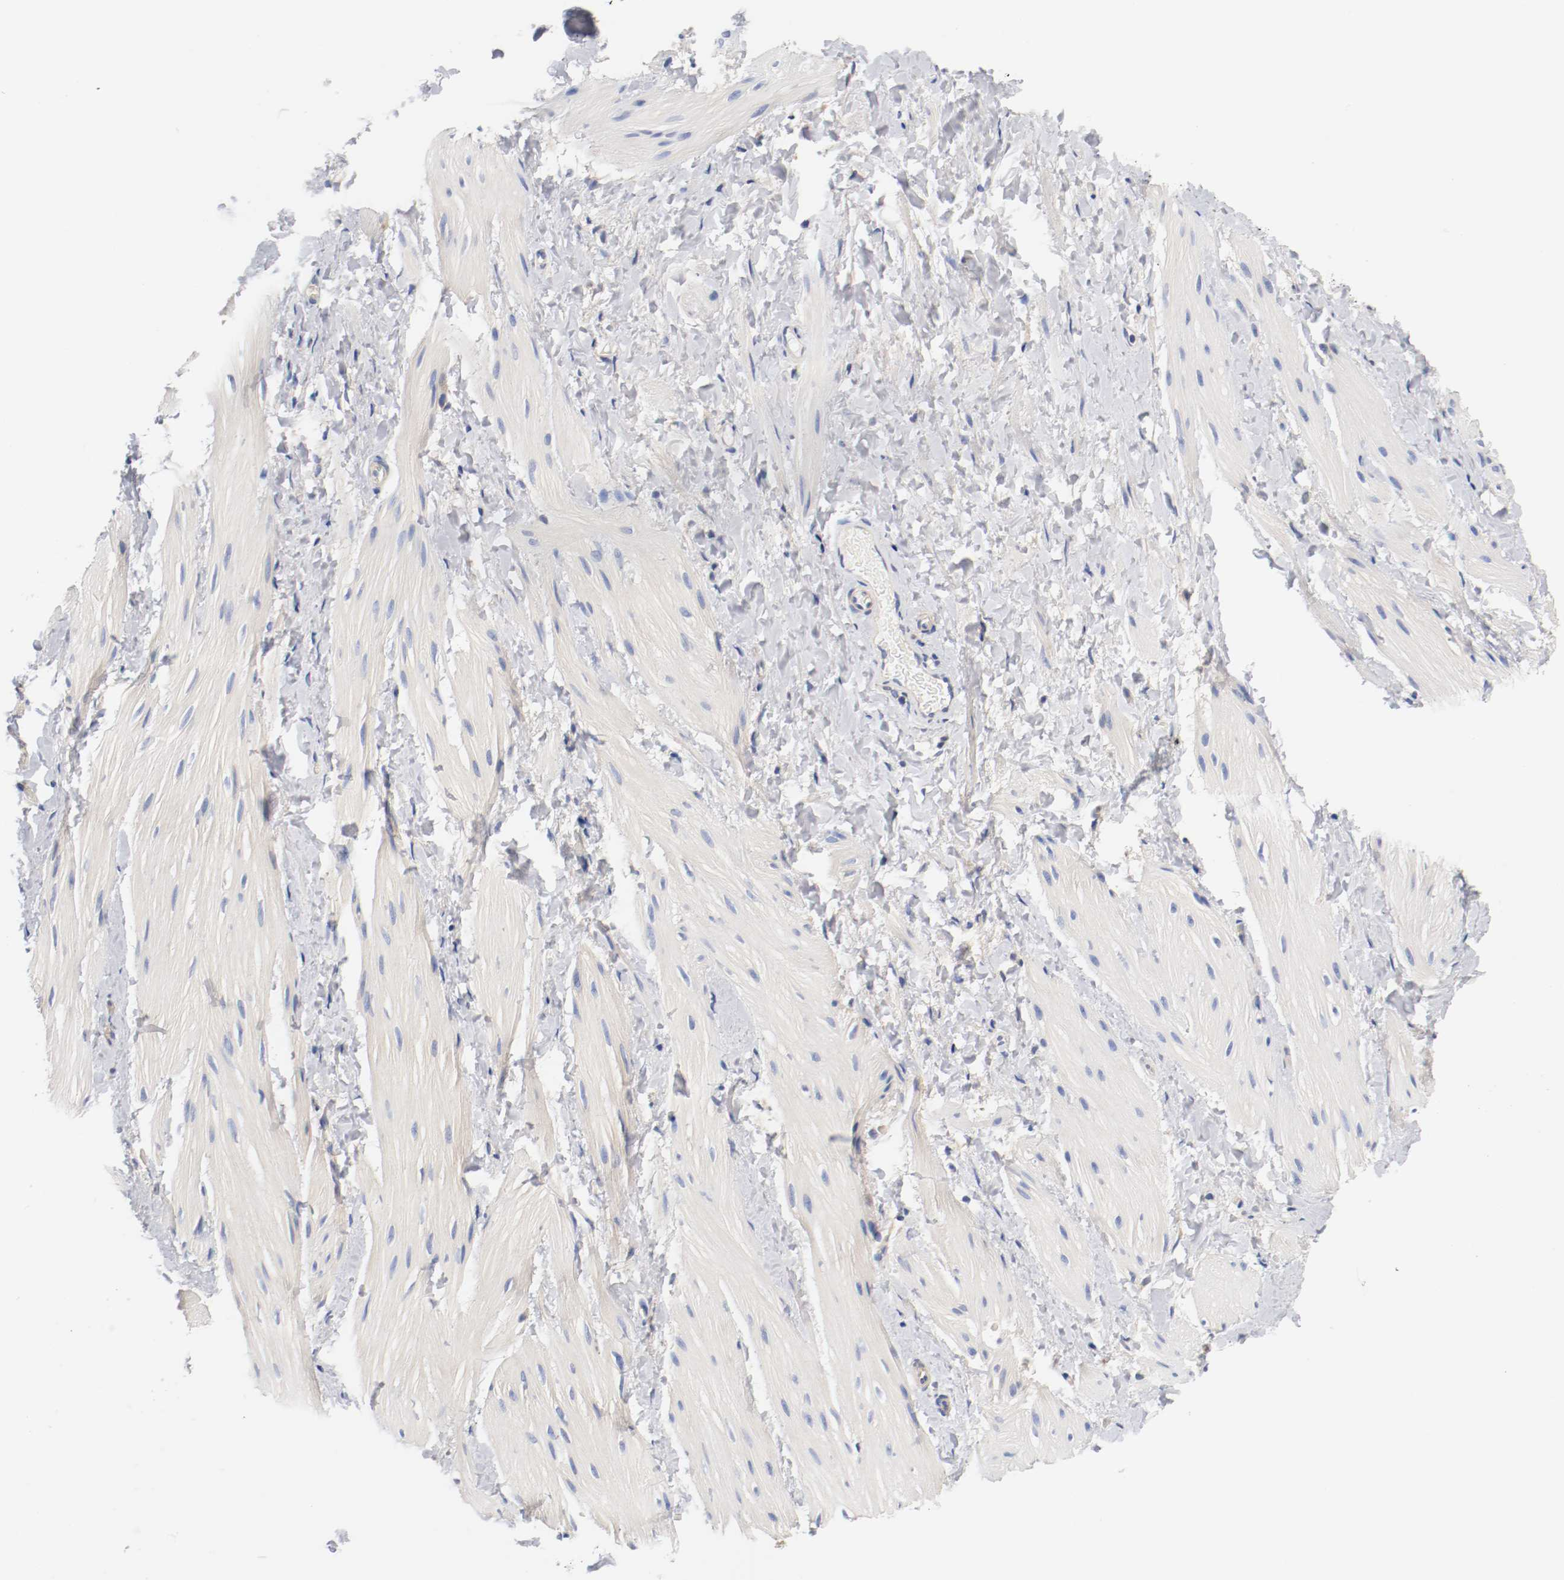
{"staining": {"intensity": "negative", "quantity": "none", "location": "none"}, "tissue": "smooth muscle", "cell_type": "Smooth muscle cells", "image_type": "normal", "snomed": [{"axis": "morphology", "description": "Normal tissue, NOS"}, {"axis": "topography", "description": "Smooth muscle"}], "caption": "High power microscopy histopathology image of an immunohistochemistry (IHC) photomicrograph of normal smooth muscle, revealing no significant staining in smooth muscle cells.", "gene": "HGS", "patient": {"sex": "male", "age": 16}}